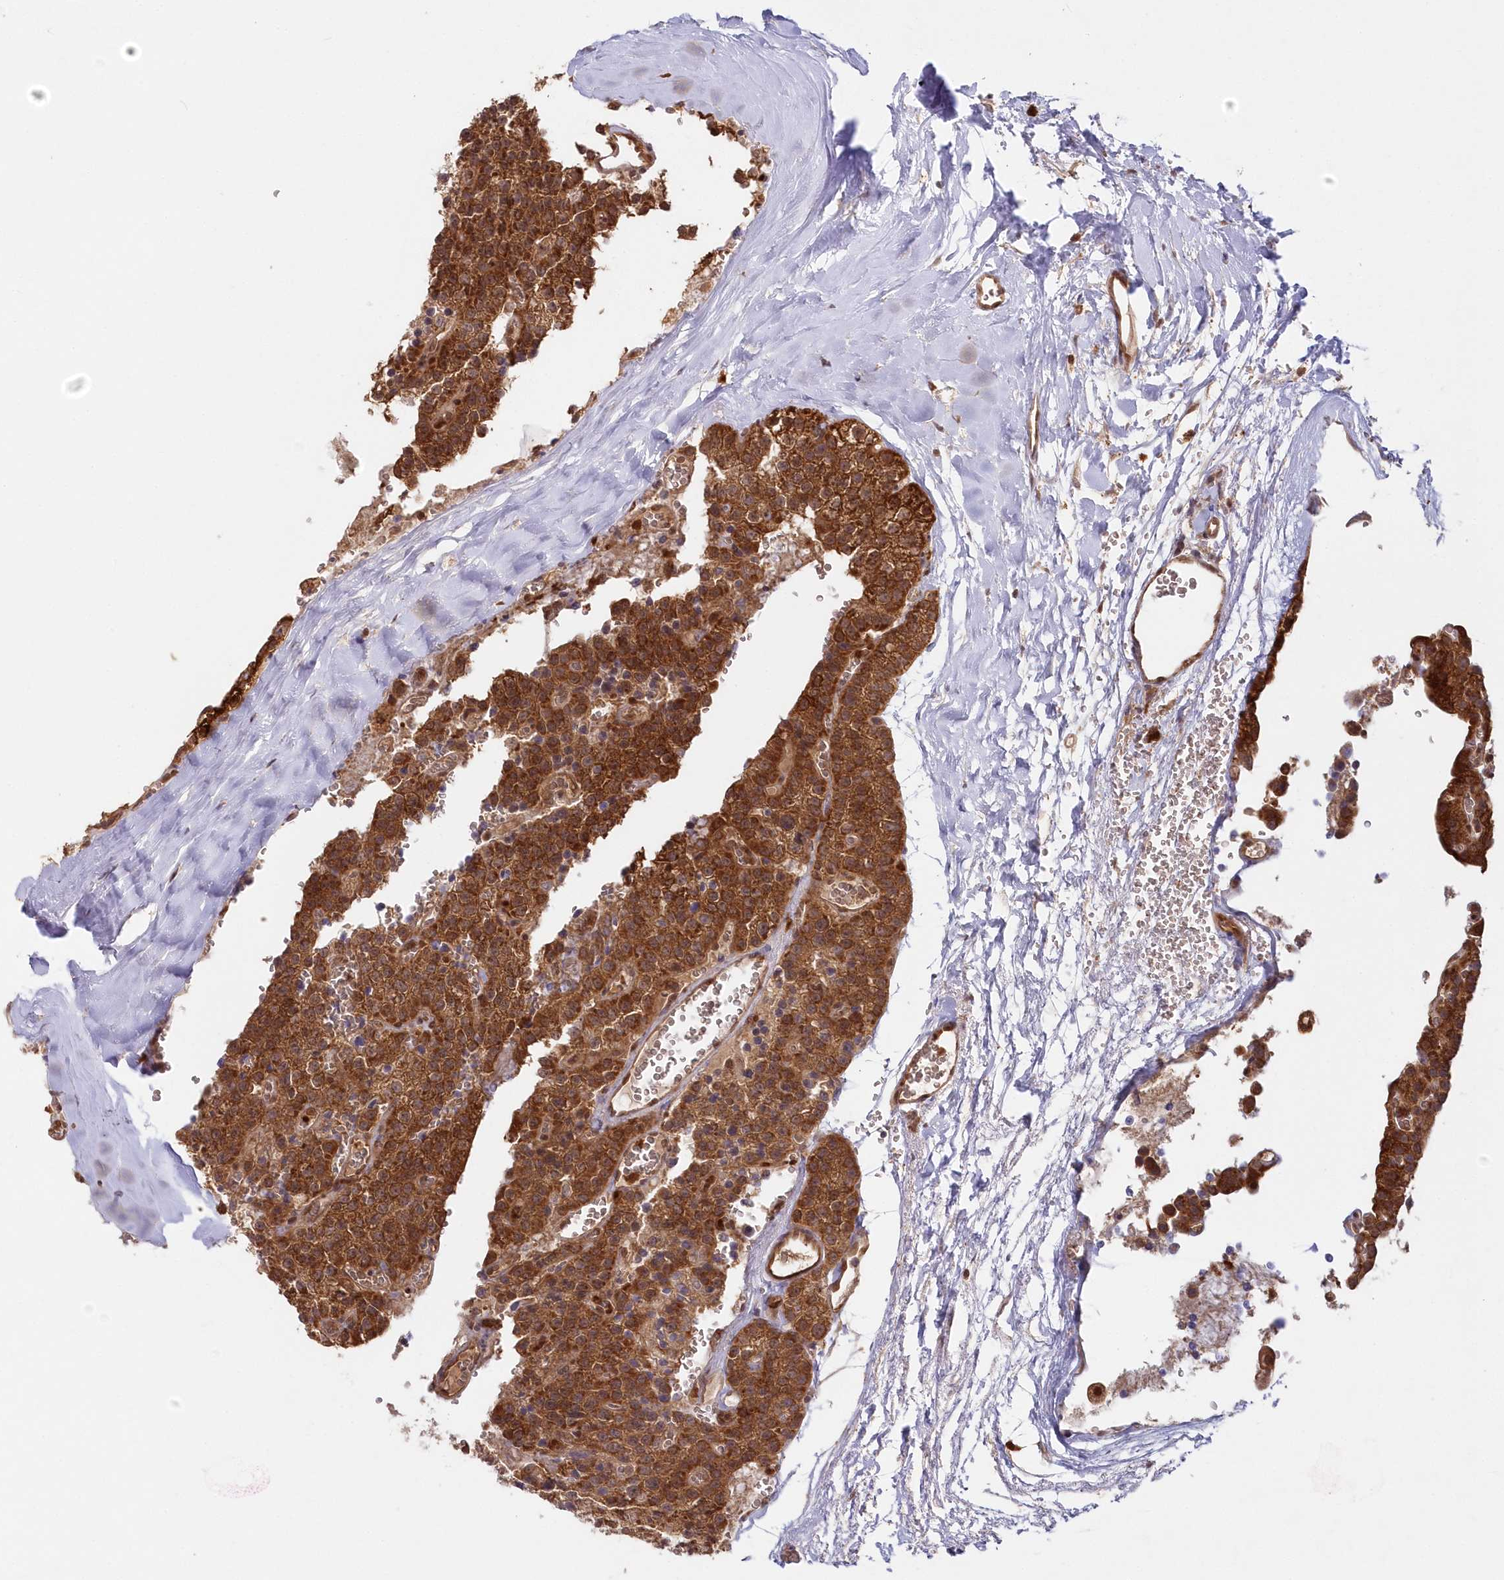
{"staining": {"intensity": "strong", "quantity": ">75%", "location": "cytoplasmic/membranous"}, "tissue": "parathyroid gland", "cell_type": "Glandular cells", "image_type": "normal", "snomed": [{"axis": "morphology", "description": "Normal tissue, NOS"}, {"axis": "topography", "description": "Parathyroid gland"}], "caption": "Glandular cells show high levels of strong cytoplasmic/membranous positivity in approximately >75% of cells in normal human parathyroid gland. Using DAB (3,3'-diaminobenzidine) (brown) and hematoxylin (blue) stains, captured at high magnification using brightfield microscopy.", "gene": "GBE1", "patient": {"sex": "female", "age": 64}}